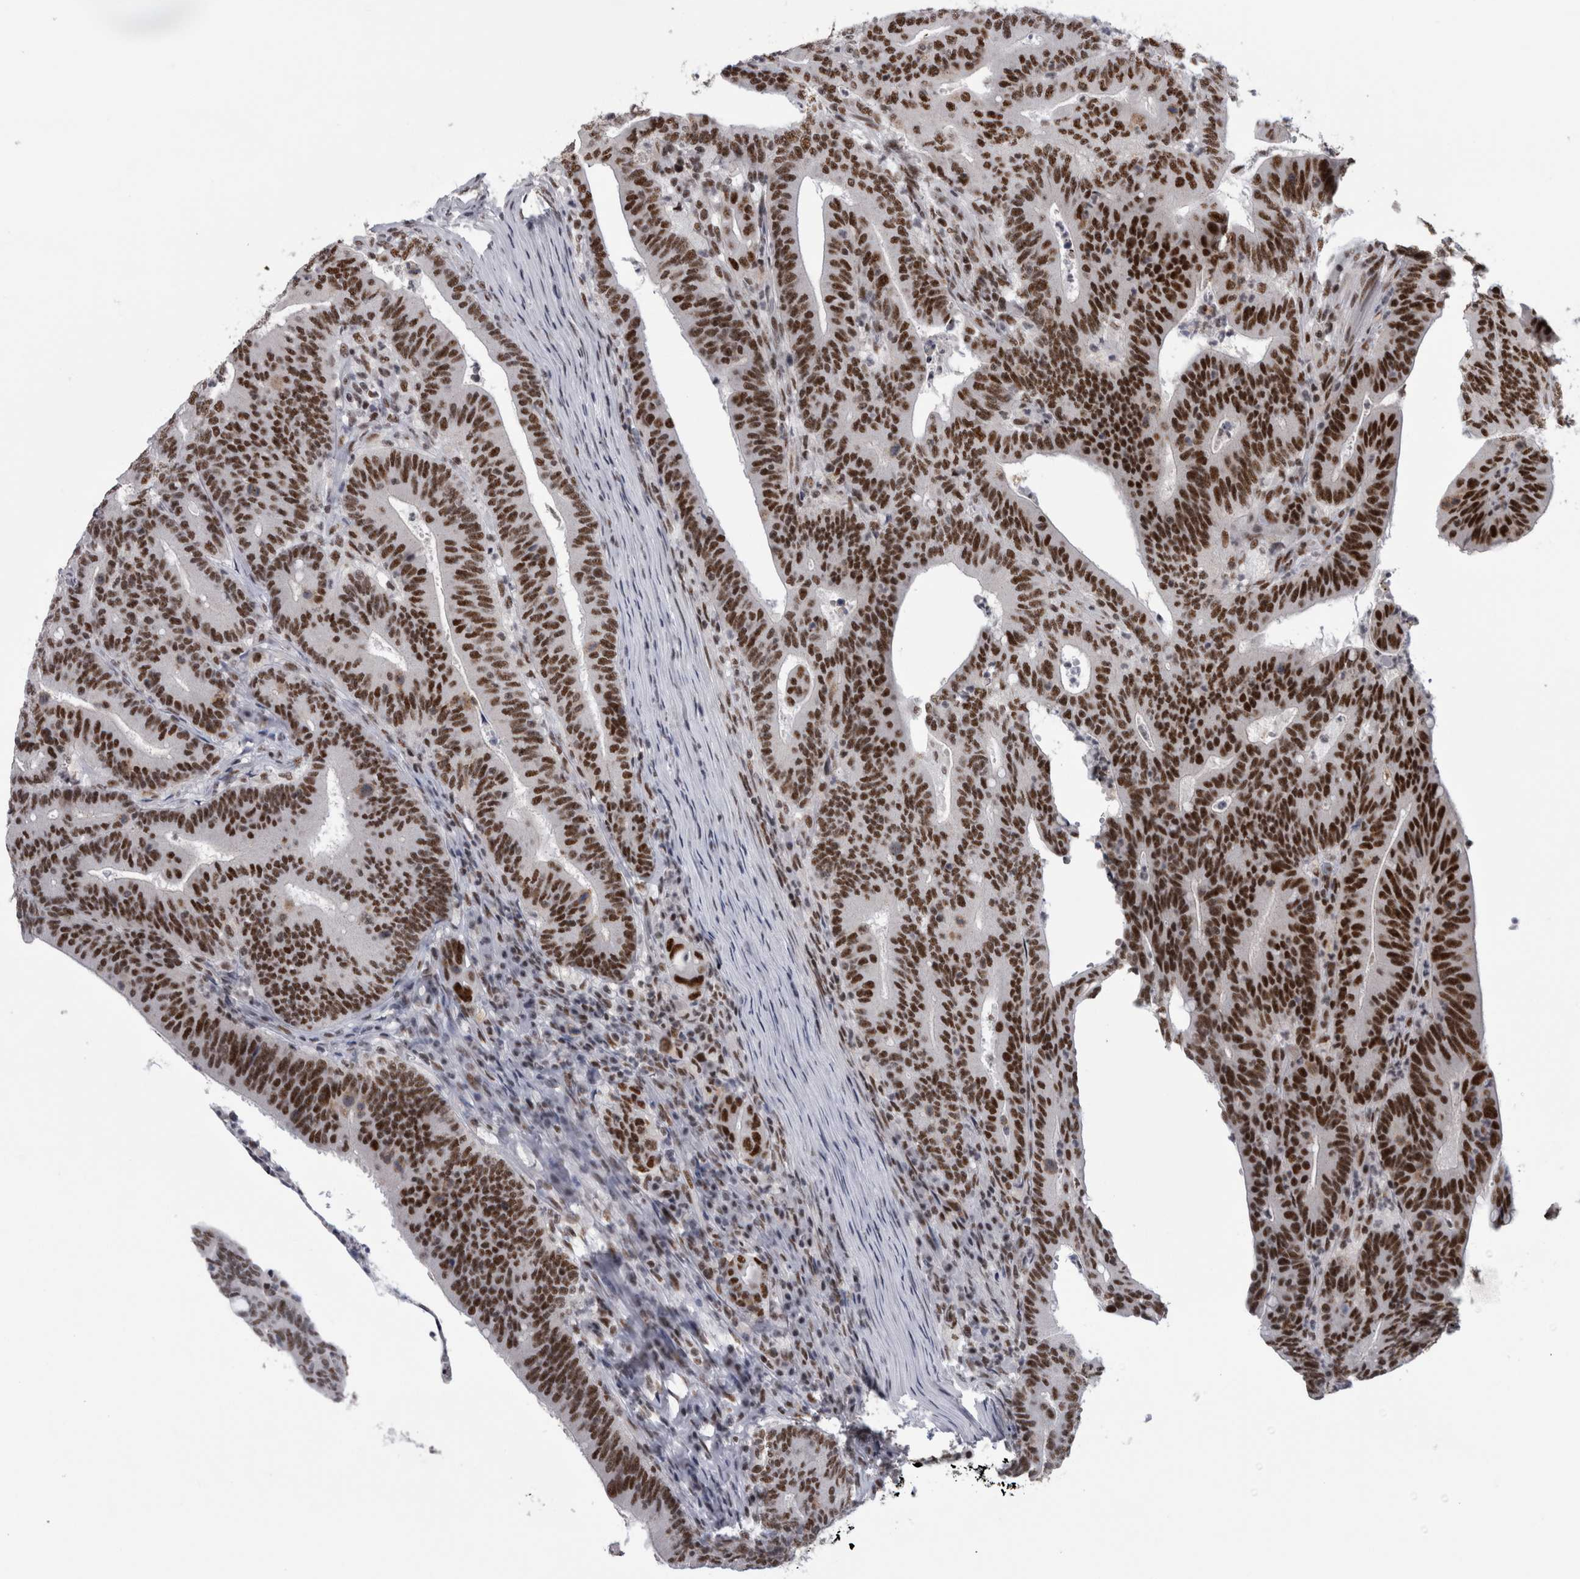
{"staining": {"intensity": "strong", "quantity": ">75%", "location": "nuclear"}, "tissue": "colorectal cancer", "cell_type": "Tumor cells", "image_type": "cancer", "snomed": [{"axis": "morphology", "description": "Adenocarcinoma, NOS"}, {"axis": "topography", "description": "Colon"}], "caption": "Protein analysis of colorectal cancer tissue reveals strong nuclear staining in approximately >75% of tumor cells. (DAB IHC with brightfield microscopy, high magnification).", "gene": "CDK11A", "patient": {"sex": "female", "age": 66}}